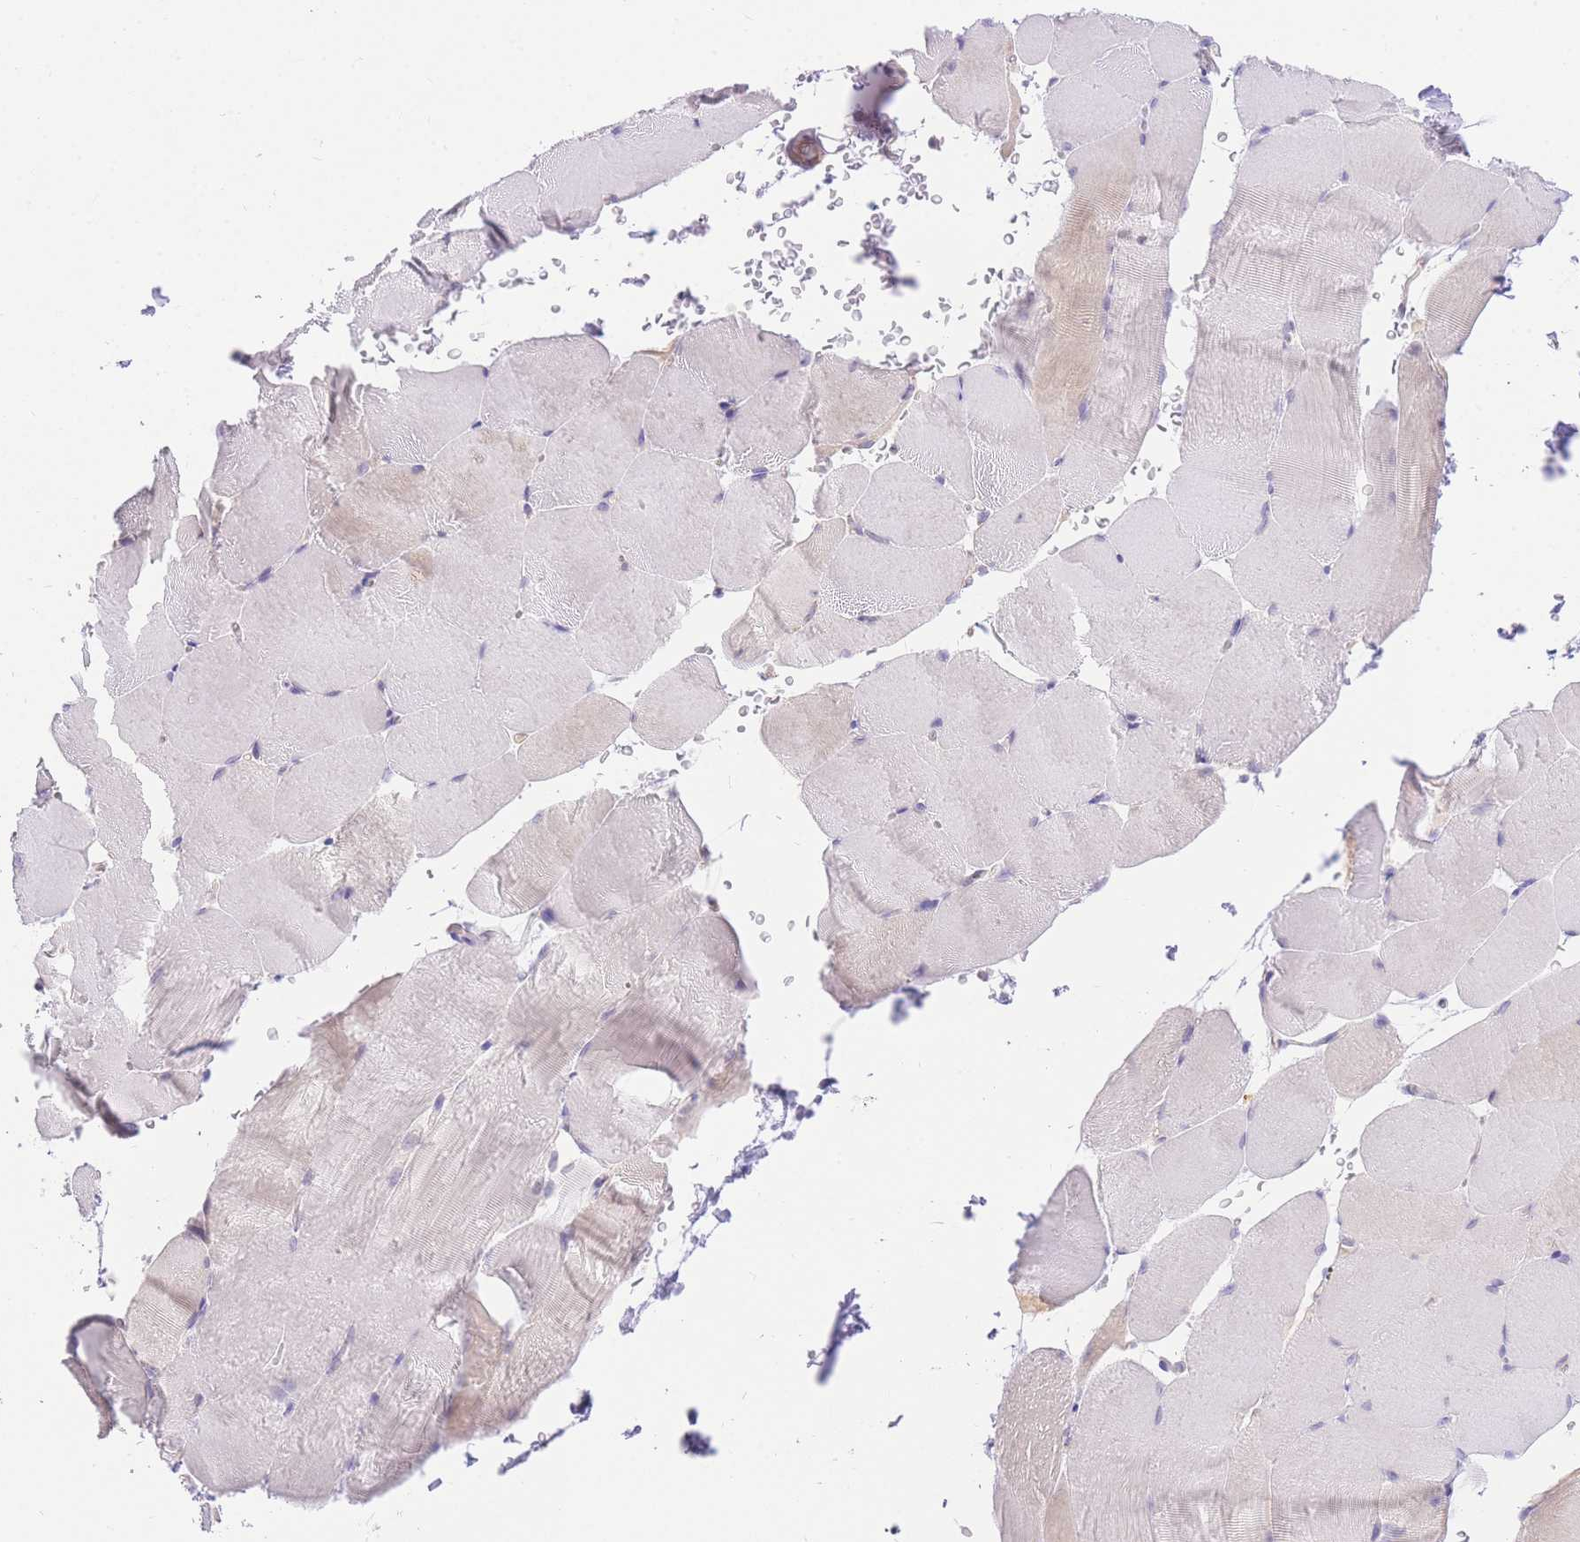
{"staining": {"intensity": "negative", "quantity": "none", "location": "none"}, "tissue": "skeletal muscle", "cell_type": "Myocytes", "image_type": "normal", "snomed": [{"axis": "morphology", "description": "Normal tissue, NOS"}, {"axis": "topography", "description": "Skeletal muscle"}, {"axis": "topography", "description": "Parathyroid gland"}], "caption": "The IHC histopathology image has no significant staining in myocytes of skeletal muscle.", "gene": "LIPH", "patient": {"sex": "female", "age": 37}}